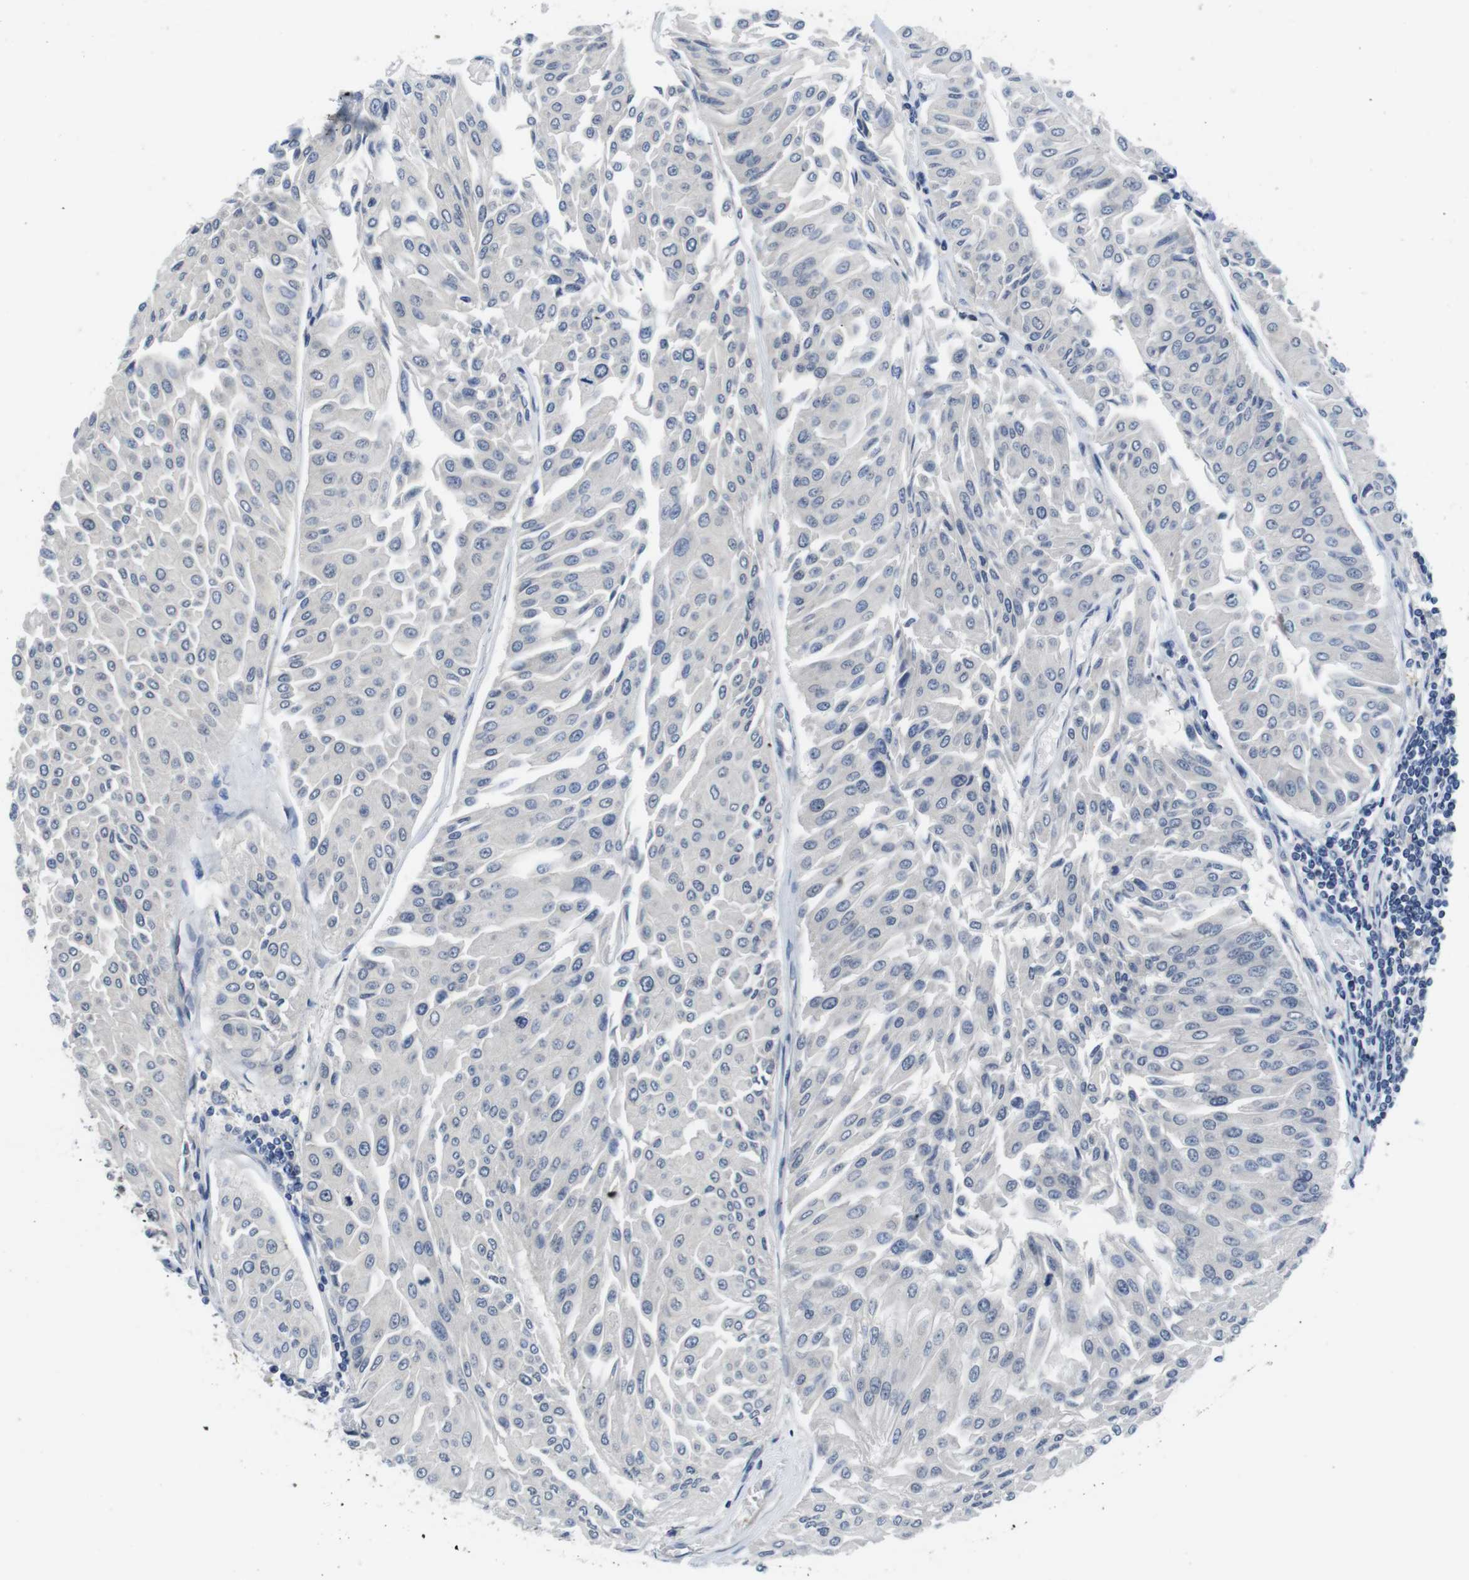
{"staining": {"intensity": "negative", "quantity": "none", "location": "none"}, "tissue": "urothelial cancer", "cell_type": "Tumor cells", "image_type": "cancer", "snomed": [{"axis": "morphology", "description": "Urothelial carcinoma, Low grade"}, {"axis": "topography", "description": "Urinary bladder"}], "caption": "DAB immunohistochemical staining of human urothelial carcinoma (low-grade) demonstrates no significant positivity in tumor cells. (DAB (3,3'-diaminobenzidine) IHC visualized using brightfield microscopy, high magnification).", "gene": "FADD", "patient": {"sex": "male", "age": 67}}